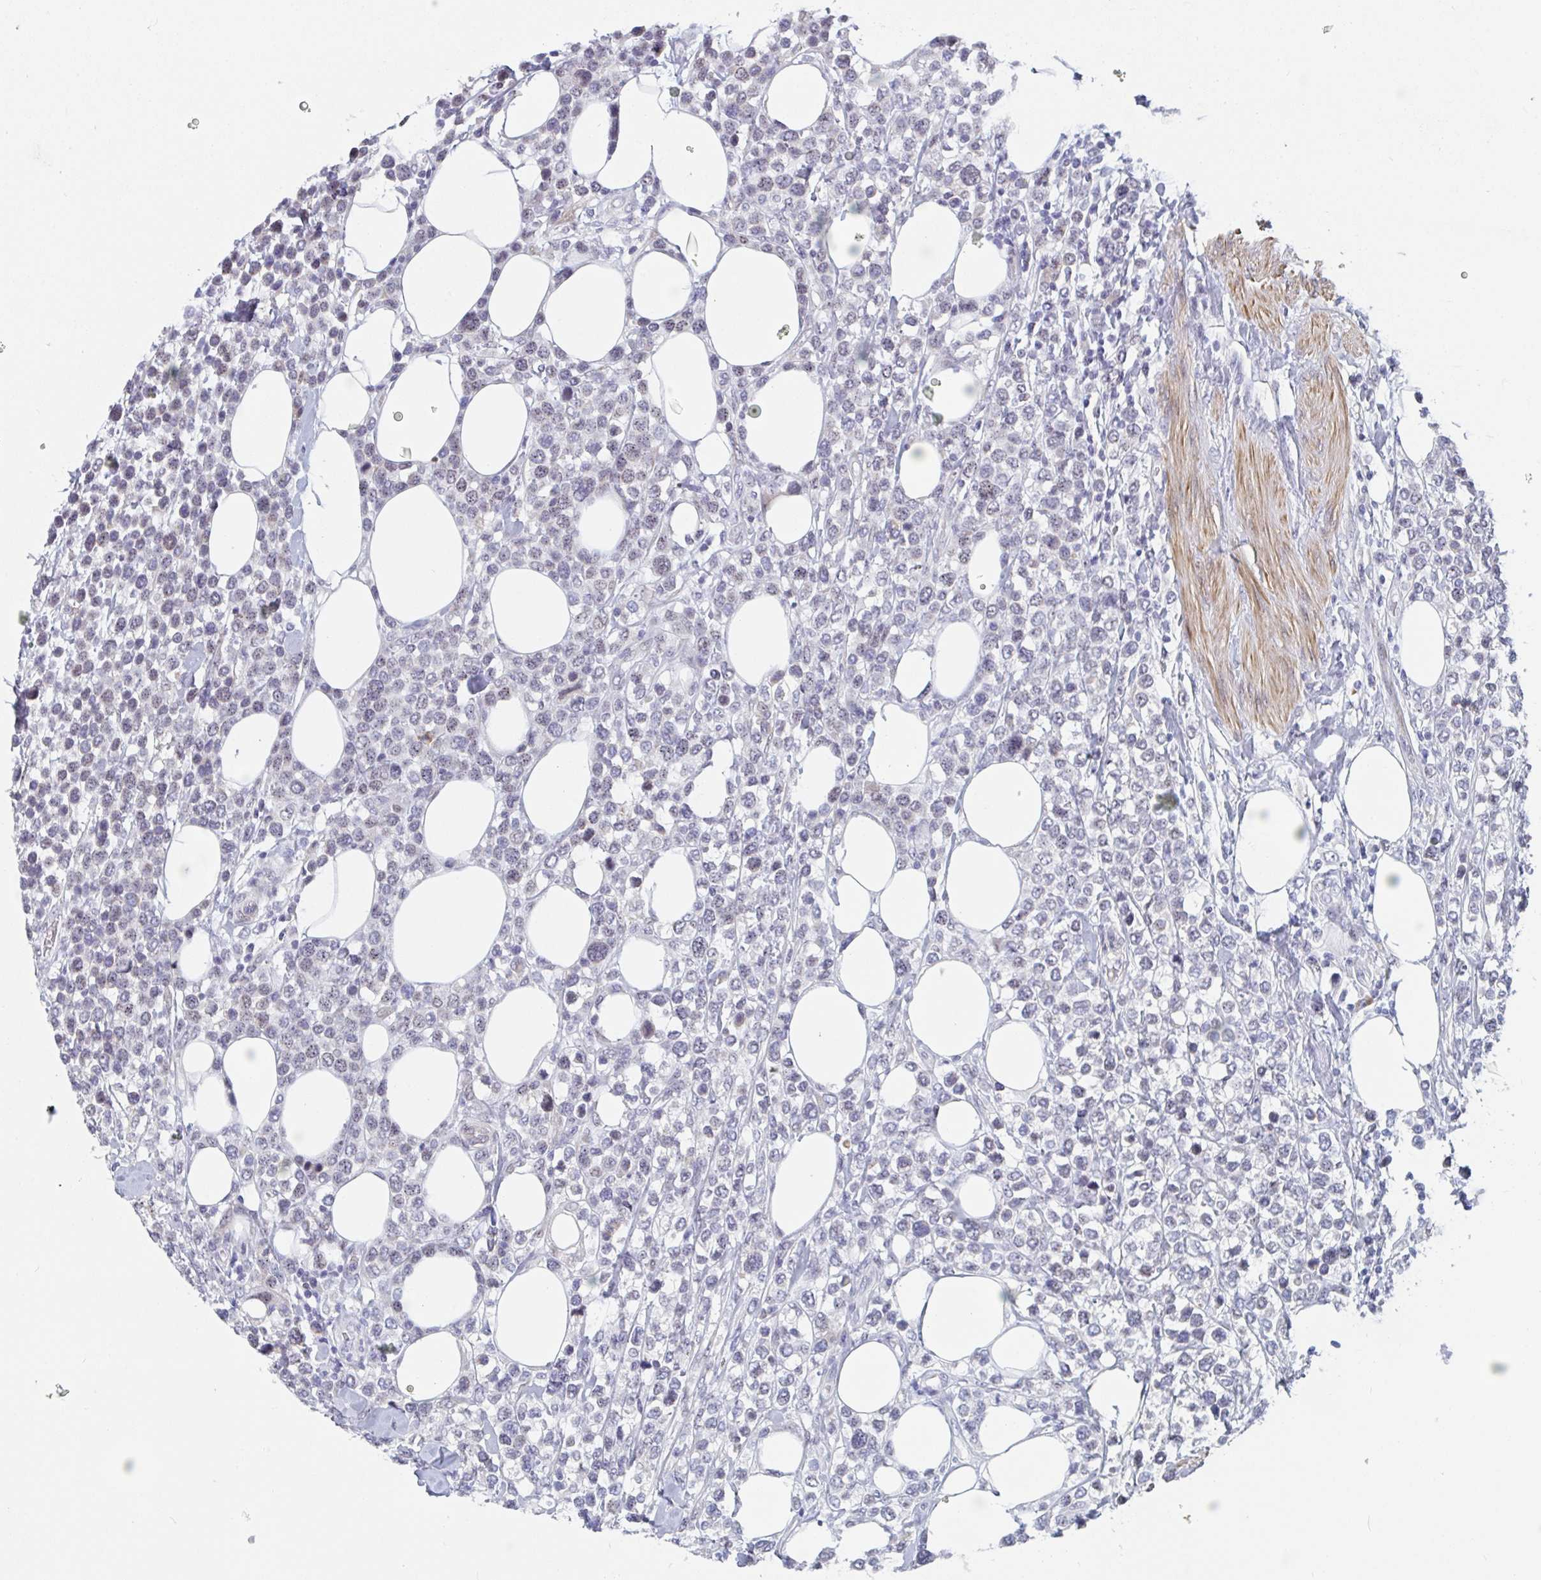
{"staining": {"intensity": "negative", "quantity": "none", "location": "none"}, "tissue": "lymphoma", "cell_type": "Tumor cells", "image_type": "cancer", "snomed": [{"axis": "morphology", "description": "Malignant lymphoma, non-Hodgkin's type, High grade"}, {"axis": "topography", "description": "Soft tissue"}], "caption": "Immunohistochemistry (IHC) of lymphoma exhibits no staining in tumor cells.", "gene": "CENPT", "patient": {"sex": "female", "age": 56}}